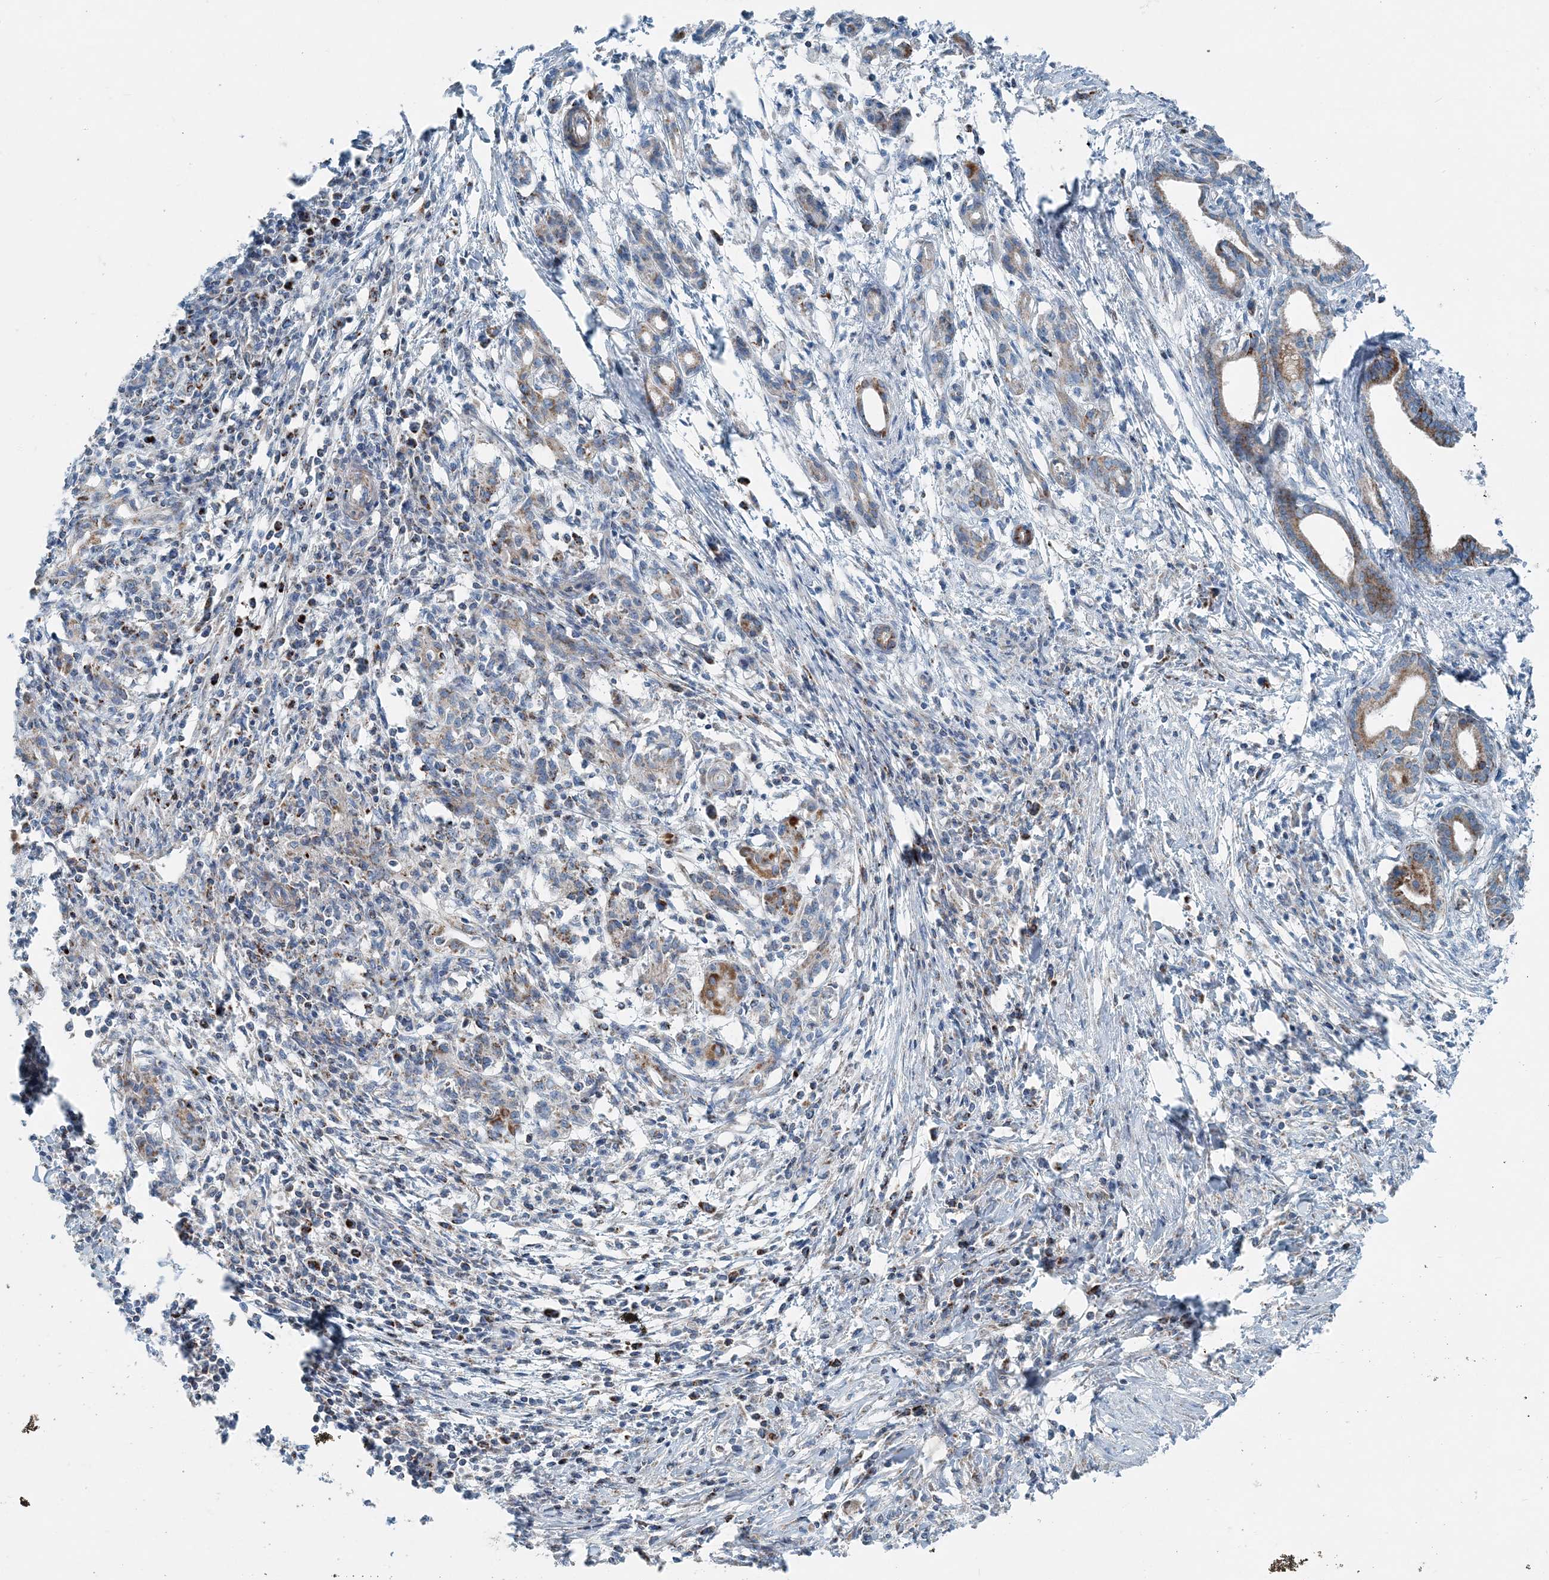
{"staining": {"intensity": "moderate", "quantity": "25%-75%", "location": "cytoplasmic/membranous"}, "tissue": "pancreatic cancer", "cell_type": "Tumor cells", "image_type": "cancer", "snomed": [{"axis": "morphology", "description": "Adenocarcinoma, NOS"}, {"axis": "topography", "description": "Pancreas"}], "caption": "The immunohistochemical stain shows moderate cytoplasmic/membranous expression in tumor cells of pancreatic cancer (adenocarcinoma) tissue.", "gene": "INTU", "patient": {"sex": "female", "age": 55}}